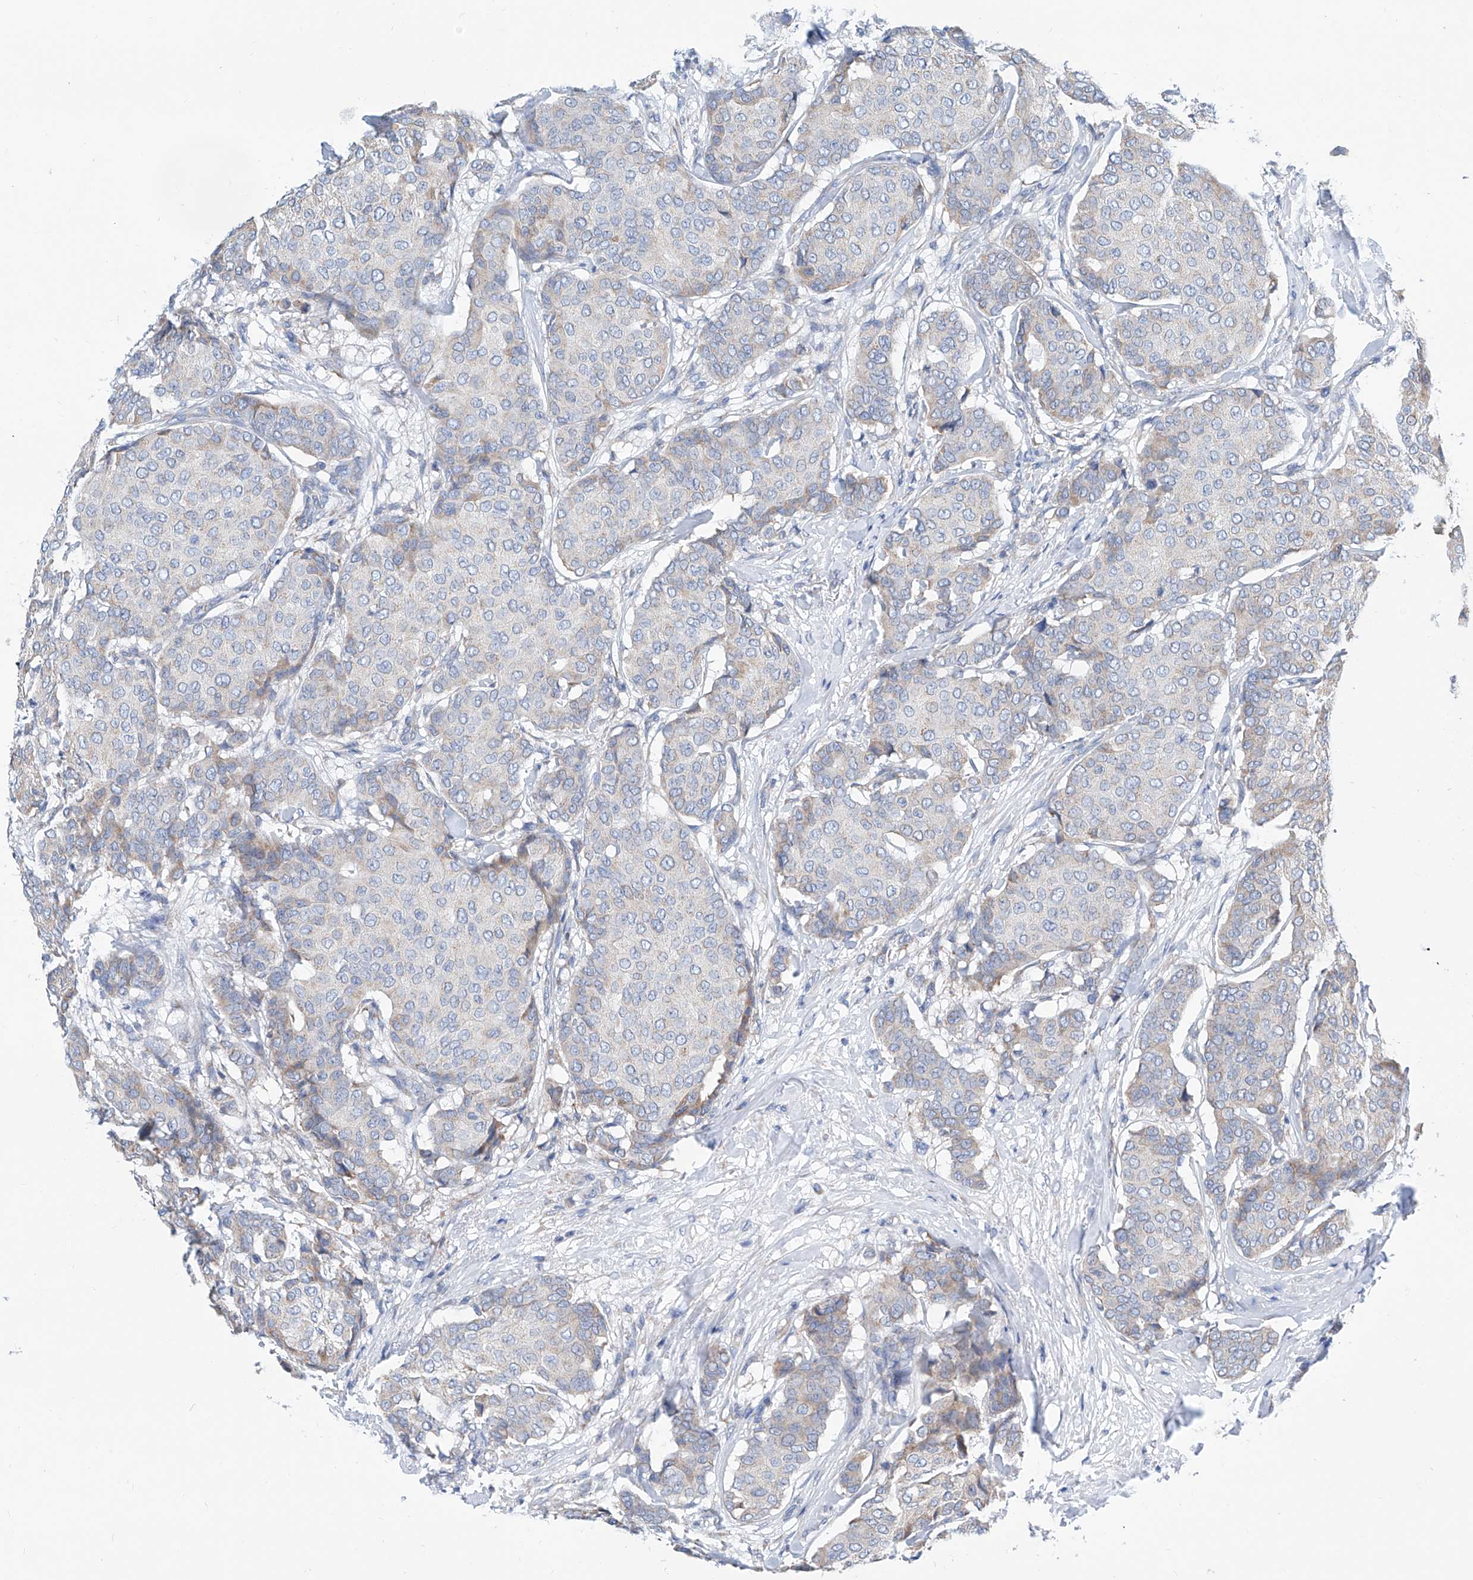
{"staining": {"intensity": "negative", "quantity": "none", "location": "none"}, "tissue": "breast cancer", "cell_type": "Tumor cells", "image_type": "cancer", "snomed": [{"axis": "morphology", "description": "Duct carcinoma"}, {"axis": "topography", "description": "Breast"}], "caption": "Protein analysis of intraductal carcinoma (breast) shows no significant positivity in tumor cells.", "gene": "MAD2L1", "patient": {"sex": "female", "age": 75}}